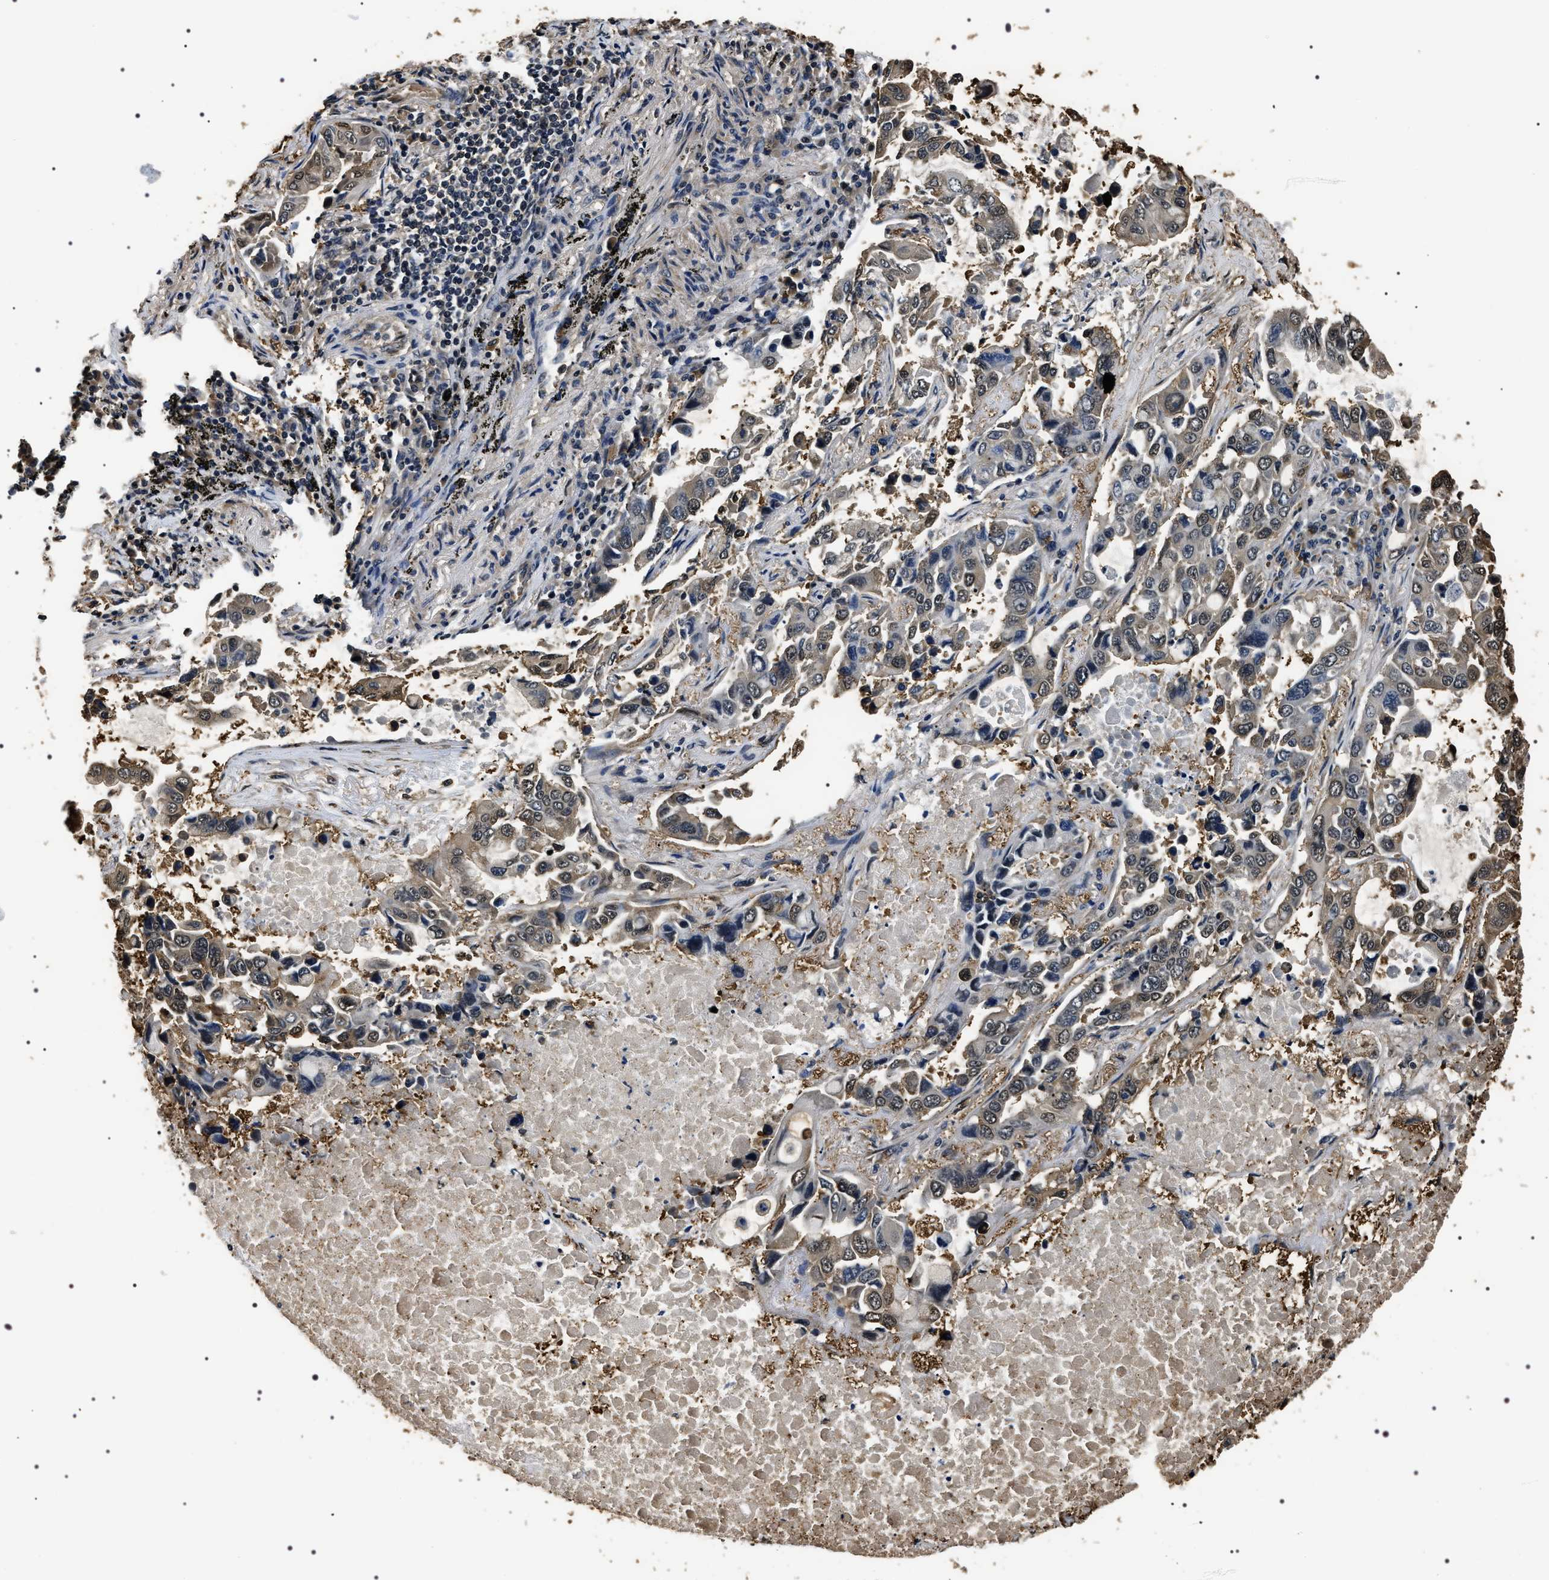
{"staining": {"intensity": "moderate", "quantity": "<25%", "location": "cytoplasmic/membranous,nuclear"}, "tissue": "lung cancer", "cell_type": "Tumor cells", "image_type": "cancer", "snomed": [{"axis": "morphology", "description": "Adenocarcinoma, NOS"}, {"axis": "topography", "description": "Lung"}], "caption": "An immunohistochemistry photomicrograph of tumor tissue is shown. Protein staining in brown highlights moderate cytoplasmic/membranous and nuclear positivity in lung cancer within tumor cells. (brown staining indicates protein expression, while blue staining denotes nuclei).", "gene": "ARHGAP22", "patient": {"sex": "male", "age": 64}}